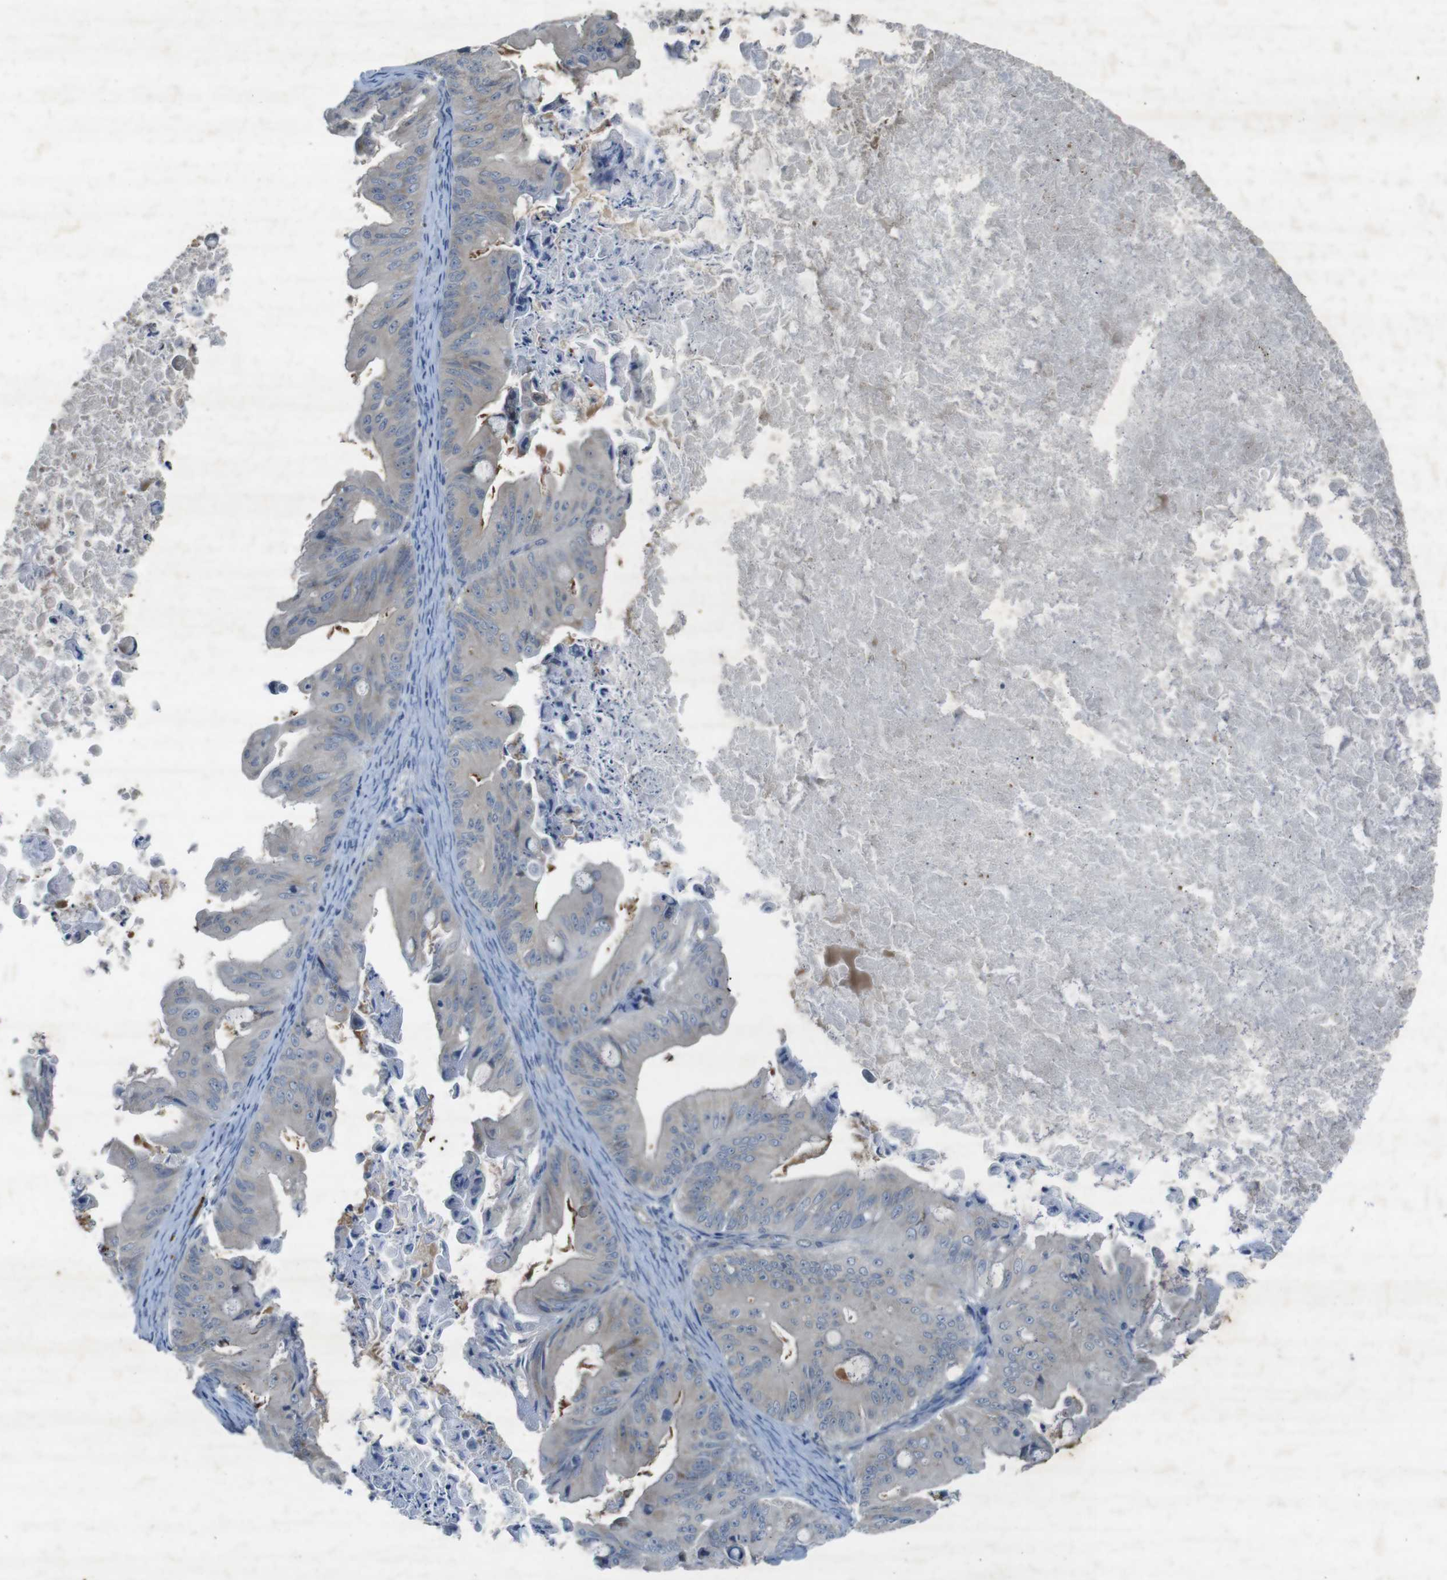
{"staining": {"intensity": "negative", "quantity": "none", "location": "none"}, "tissue": "ovarian cancer", "cell_type": "Tumor cells", "image_type": "cancer", "snomed": [{"axis": "morphology", "description": "Cystadenocarcinoma, mucinous, NOS"}, {"axis": "topography", "description": "Ovary"}], "caption": "A photomicrograph of human ovarian cancer (mucinous cystadenocarcinoma) is negative for staining in tumor cells.", "gene": "FLCN", "patient": {"sex": "female", "age": 37}}